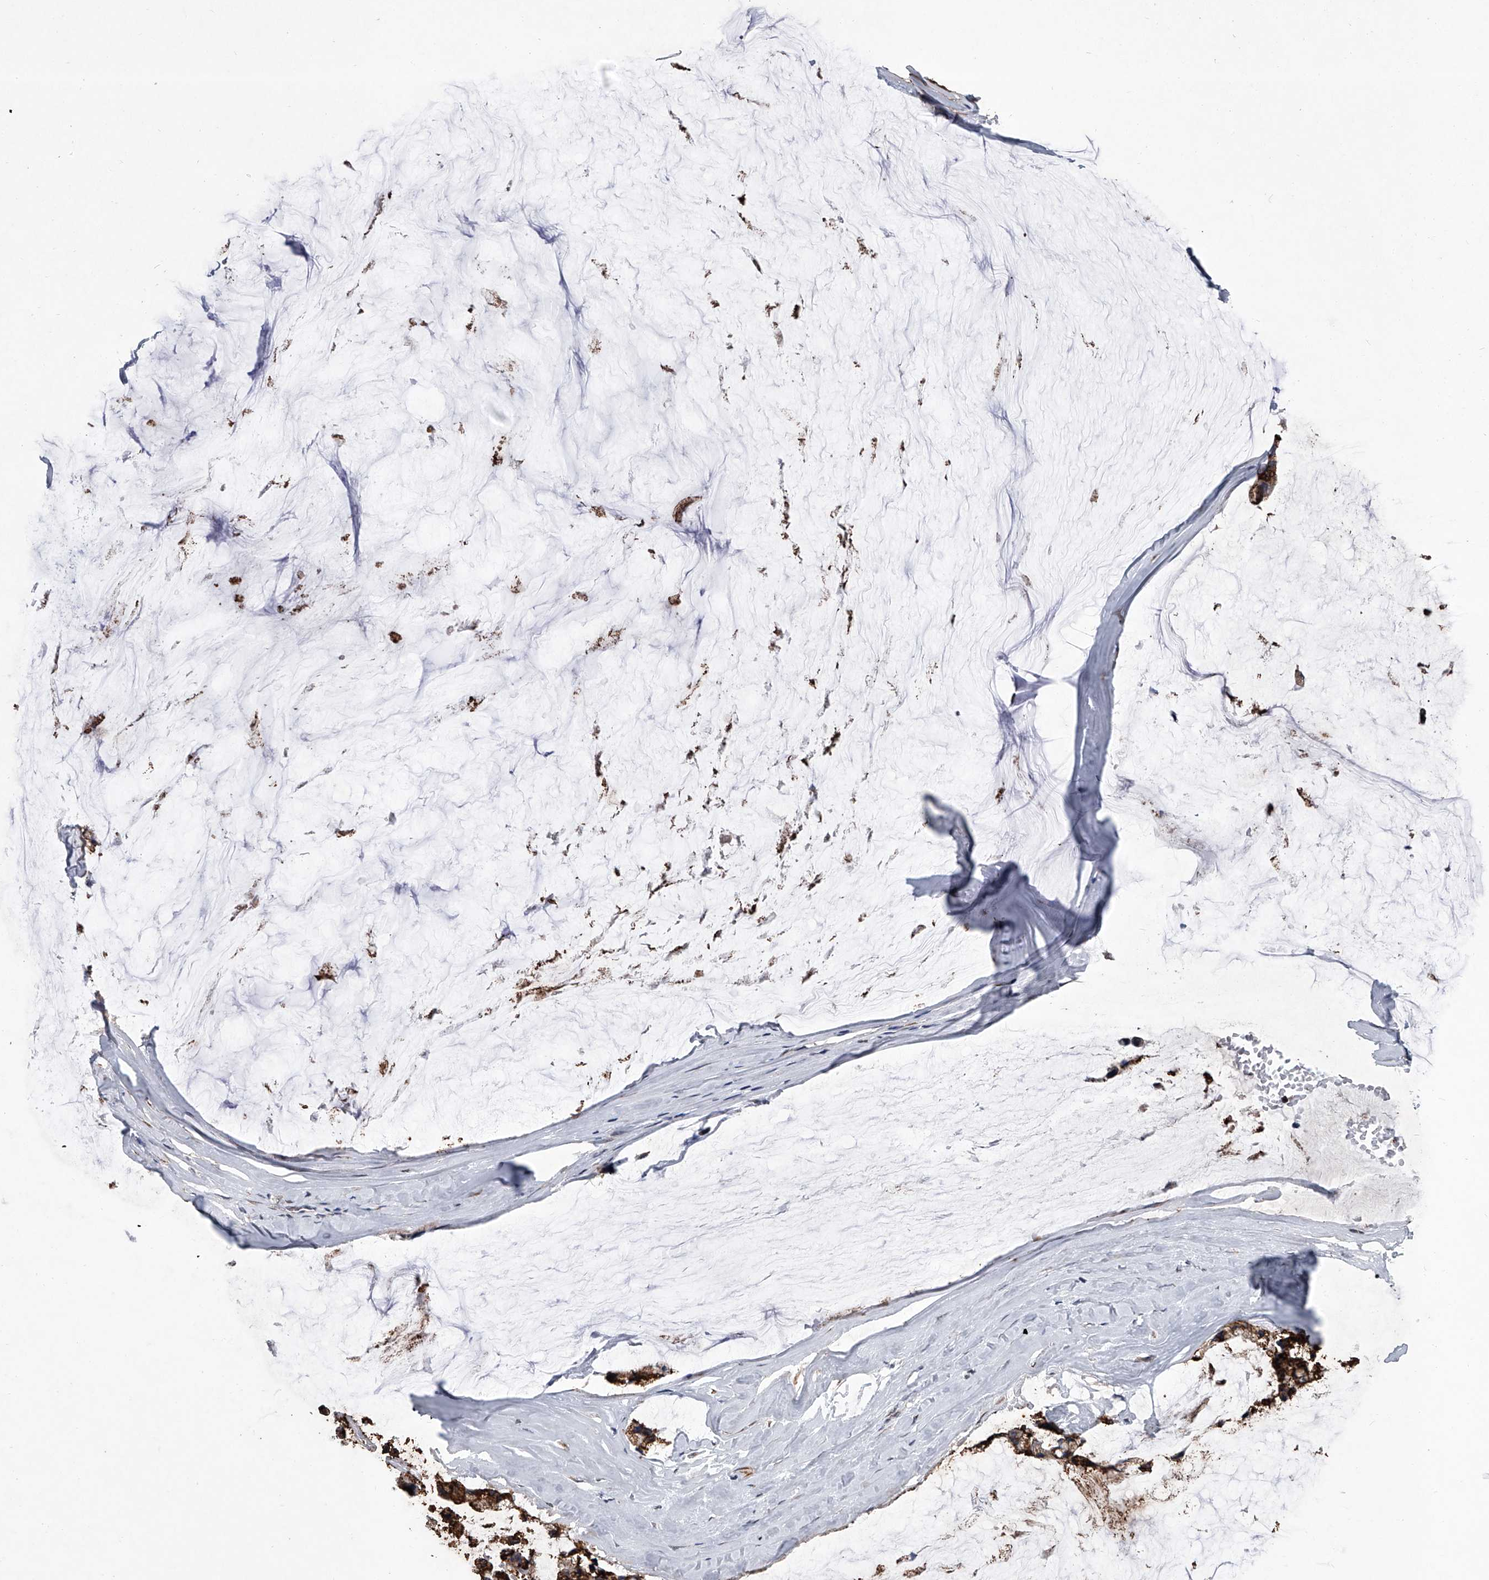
{"staining": {"intensity": "strong", "quantity": ">75%", "location": "cytoplasmic/membranous"}, "tissue": "ovarian cancer", "cell_type": "Tumor cells", "image_type": "cancer", "snomed": [{"axis": "morphology", "description": "Cystadenocarcinoma, mucinous, NOS"}, {"axis": "topography", "description": "Ovary"}], "caption": "IHC micrograph of mucinous cystadenocarcinoma (ovarian) stained for a protein (brown), which displays high levels of strong cytoplasmic/membranous expression in approximately >75% of tumor cells.", "gene": "PPP2R5D", "patient": {"sex": "female", "age": 39}}